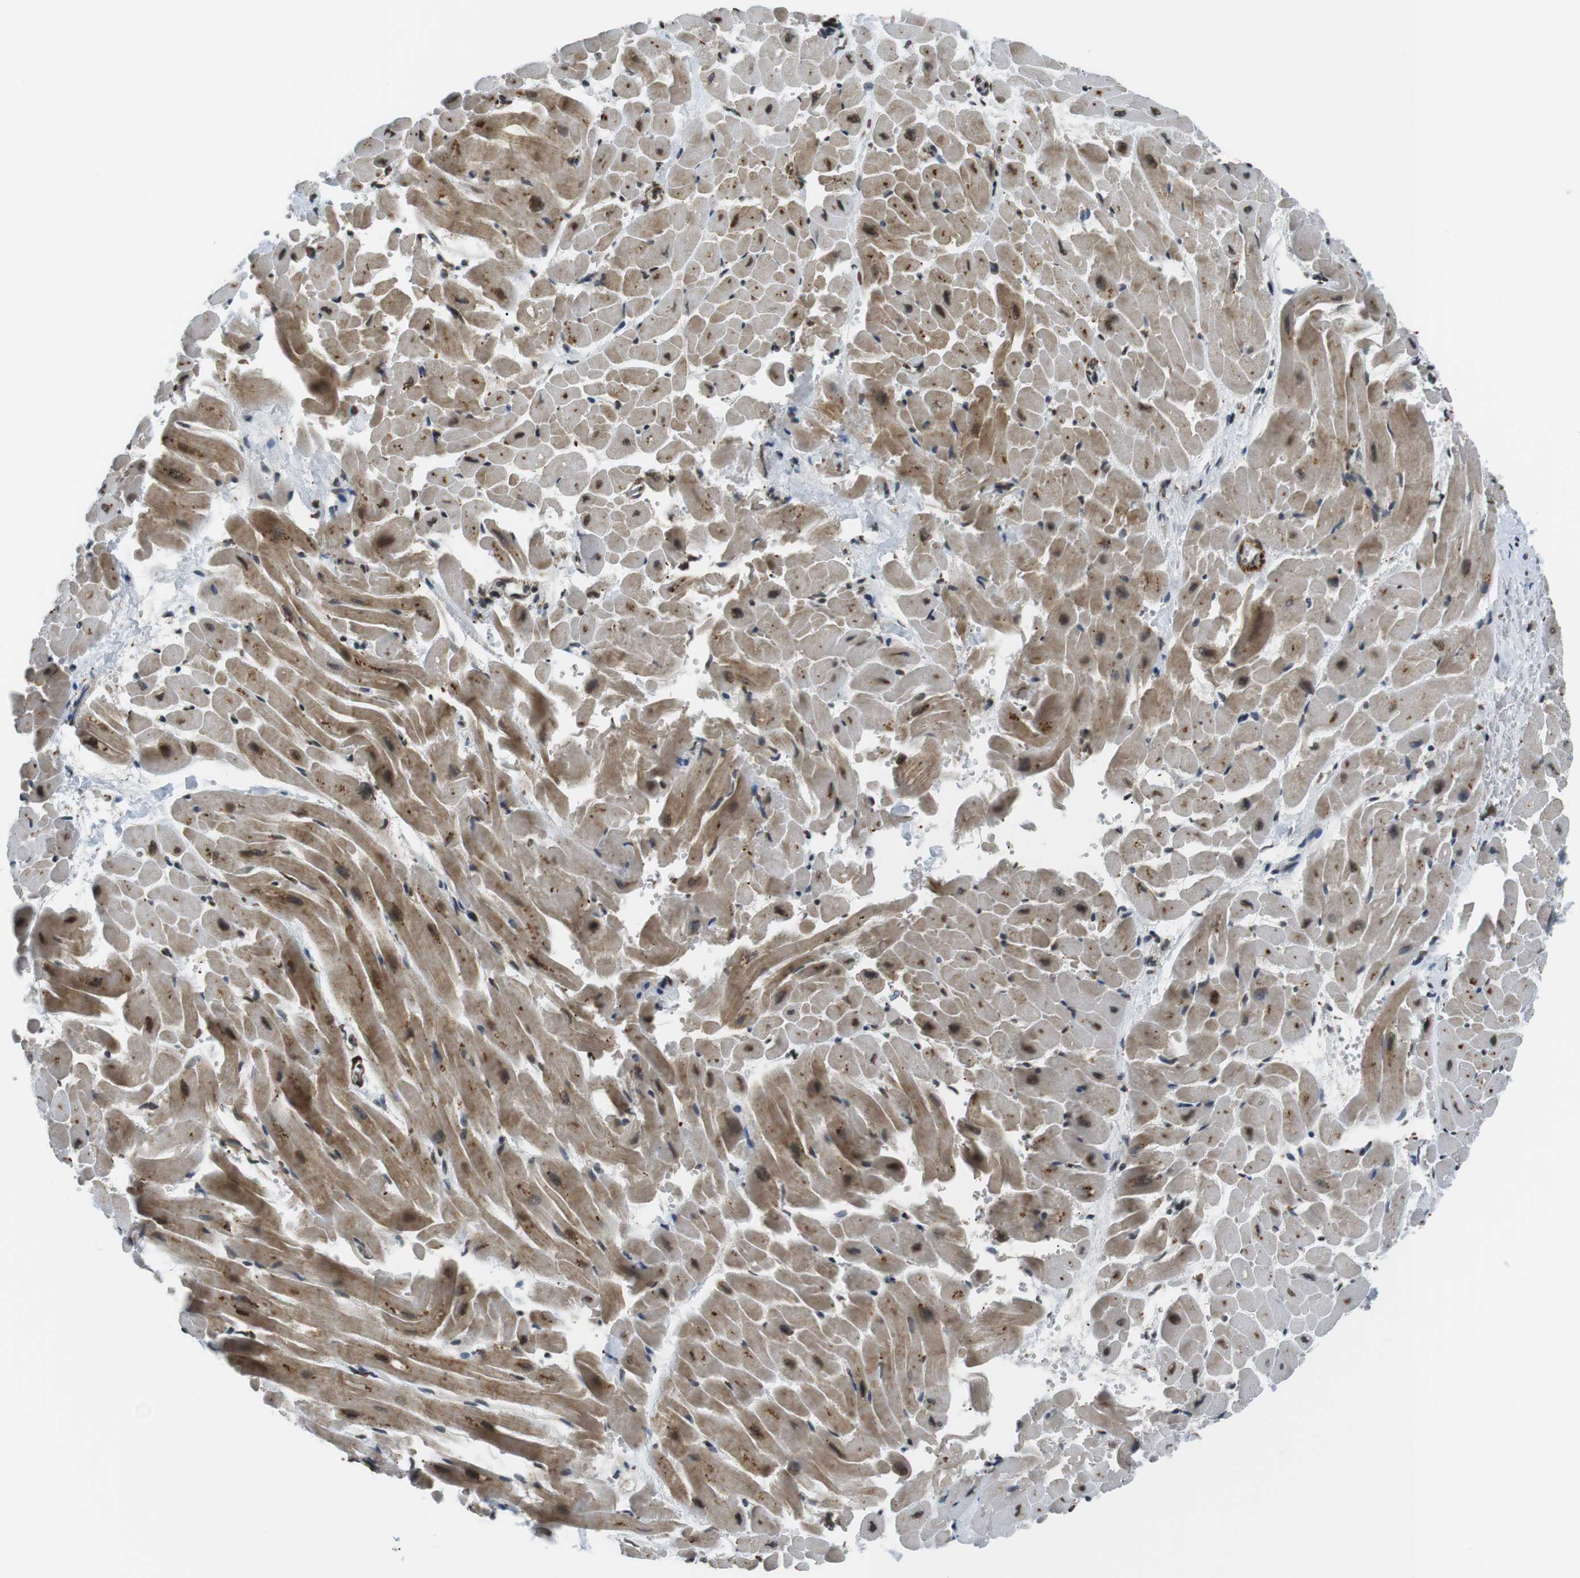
{"staining": {"intensity": "moderate", "quantity": ">75%", "location": "cytoplasmic/membranous,nuclear"}, "tissue": "heart muscle", "cell_type": "Cardiomyocytes", "image_type": "normal", "snomed": [{"axis": "morphology", "description": "Normal tissue, NOS"}, {"axis": "topography", "description": "Heart"}], "caption": "DAB (3,3'-diaminobenzidine) immunohistochemical staining of unremarkable heart muscle reveals moderate cytoplasmic/membranous,nuclear protein expression in about >75% of cardiomyocytes.", "gene": "USP7", "patient": {"sex": "male", "age": 45}}